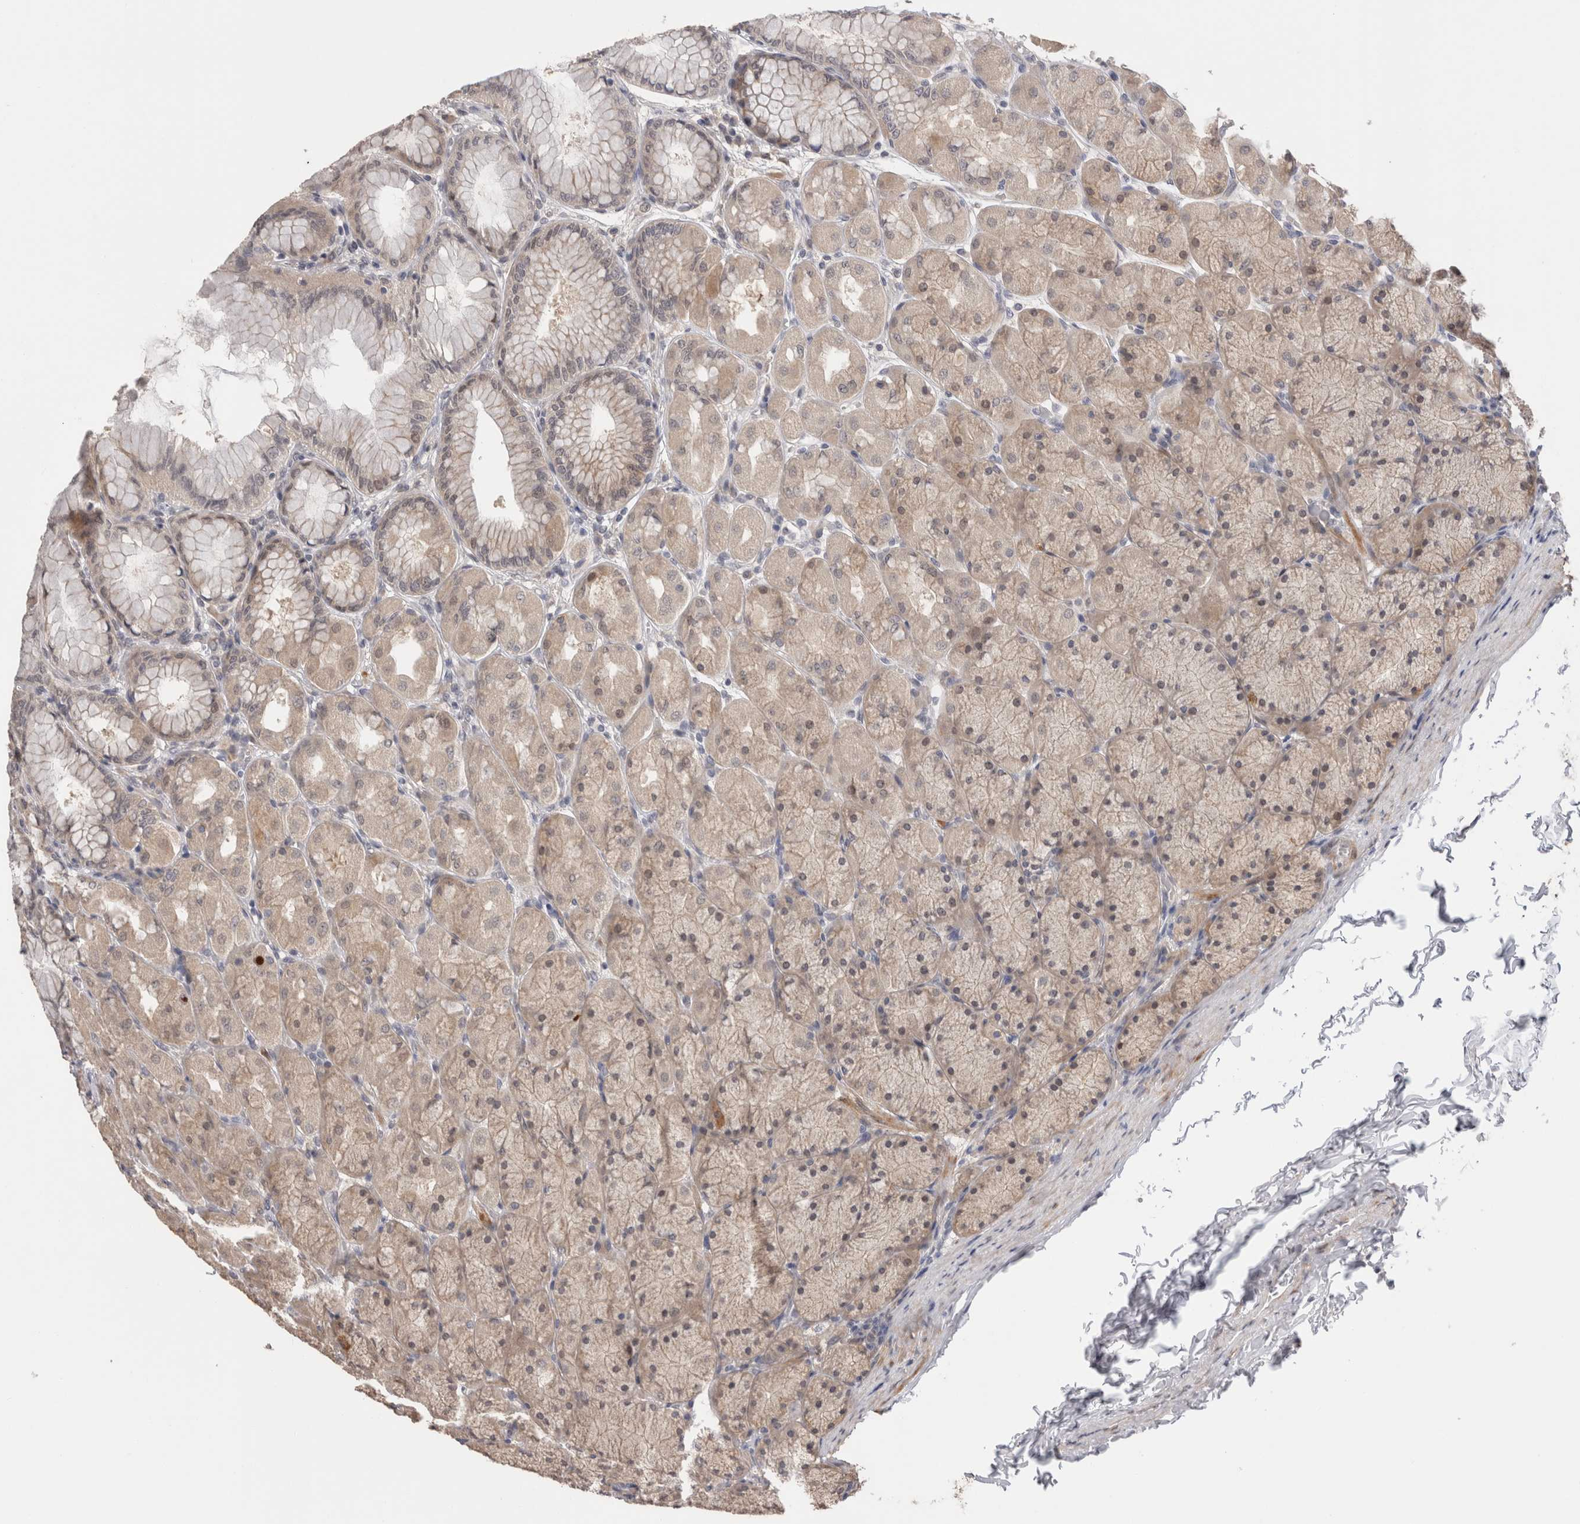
{"staining": {"intensity": "weak", "quantity": ">75%", "location": "cytoplasmic/membranous"}, "tissue": "stomach", "cell_type": "Glandular cells", "image_type": "normal", "snomed": [{"axis": "morphology", "description": "Normal tissue, NOS"}, {"axis": "topography", "description": "Stomach, upper"}], "caption": "The image demonstrates a brown stain indicating the presence of a protein in the cytoplasmic/membranous of glandular cells in stomach. (DAB IHC, brown staining for protein, blue staining for nuclei).", "gene": "CRYBG1", "patient": {"sex": "female", "age": 56}}